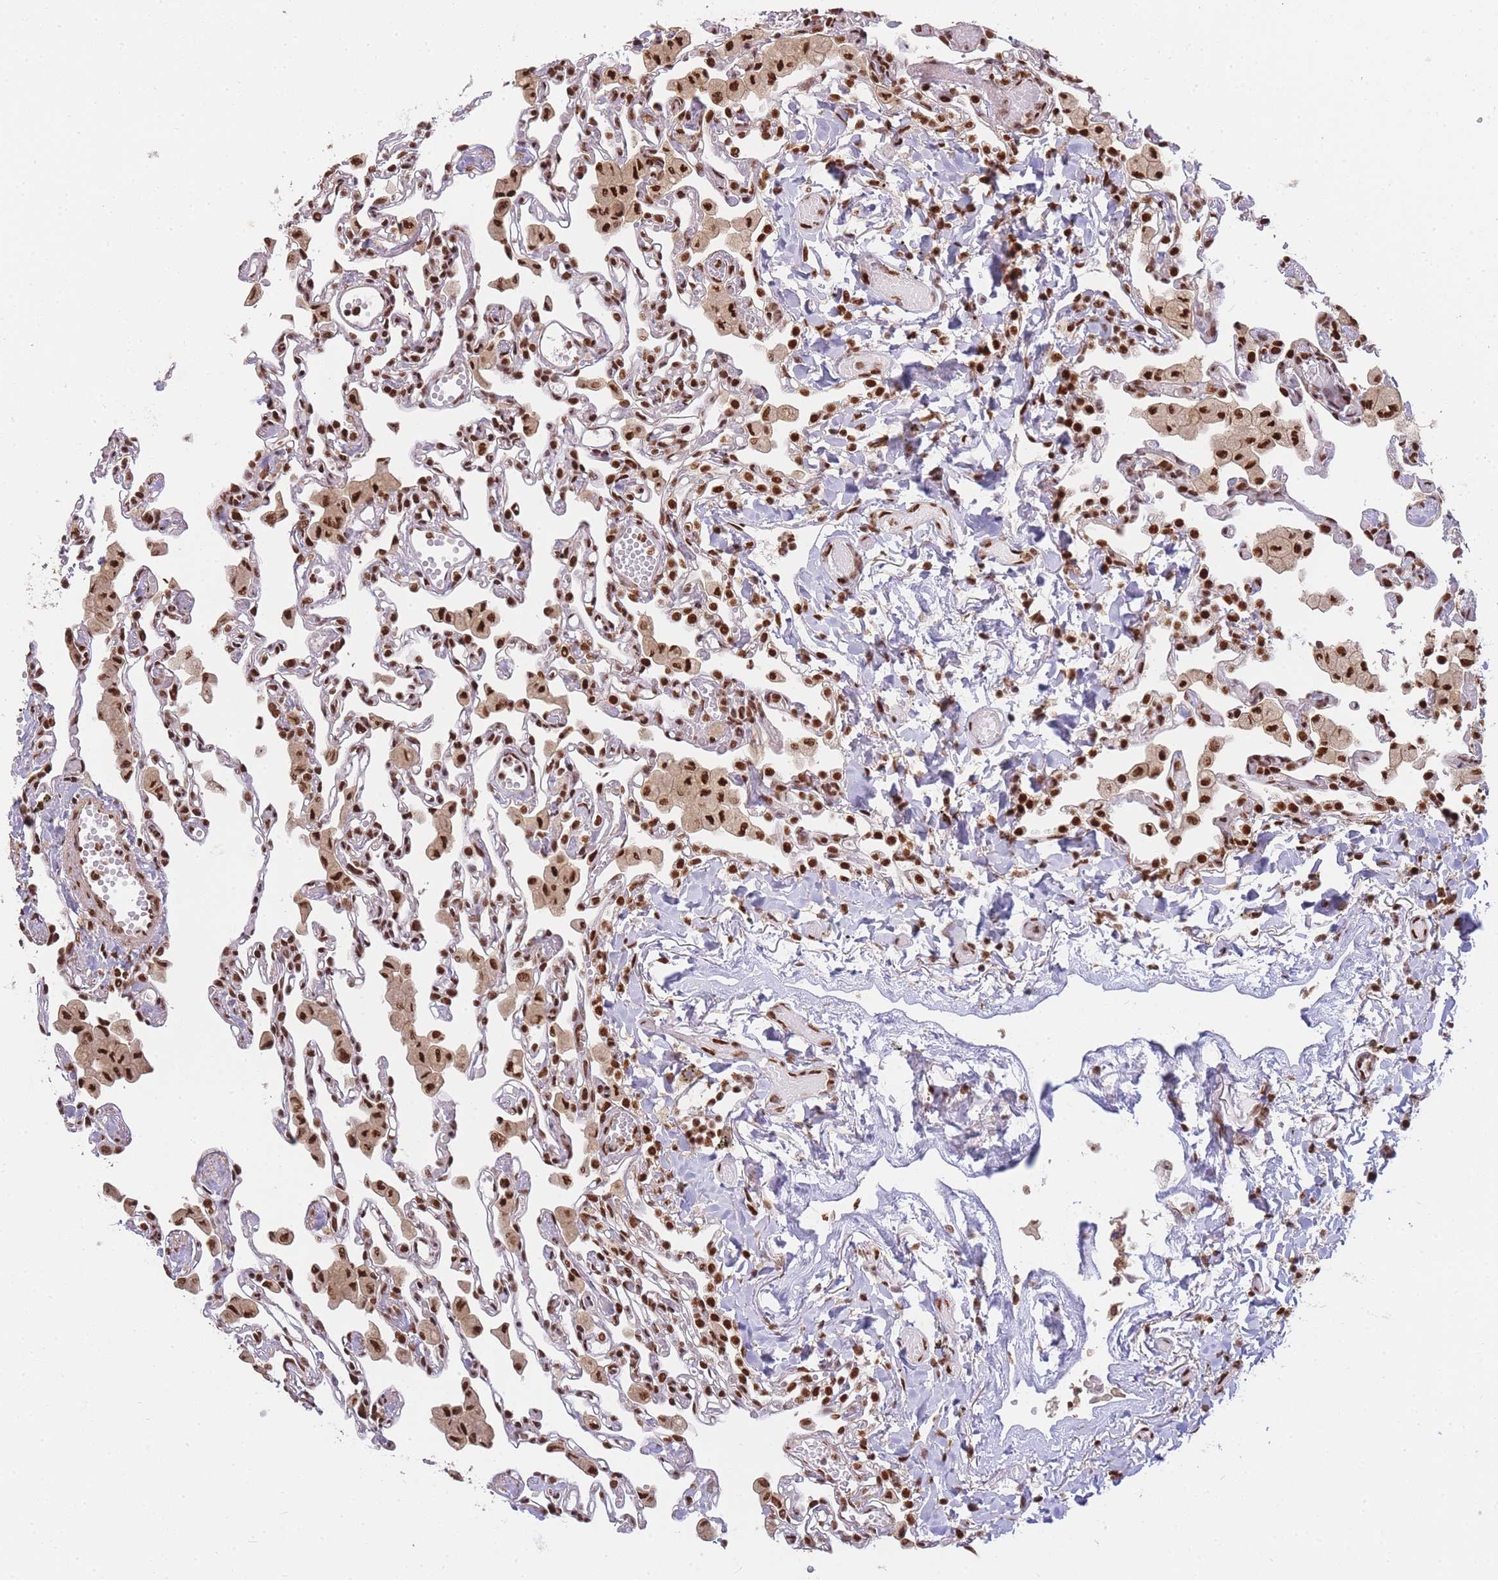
{"staining": {"intensity": "strong", "quantity": ">75%", "location": "nuclear"}, "tissue": "lung", "cell_type": "Alveolar cells", "image_type": "normal", "snomed": [{"axis": "morphology", "description": "Normal tissue, NOS"}, {"axis": "topography", "description": "Bronchus"}, {"axis": "topography", "description": "Lung"}], "caption": "Lung stained with DAB (3,3'-diaminobenzidine) immunohistochemistry shows high levels of strong nuclear staining in about >75% of alveolar cells. (DAB = brown stain, brightfield microscopy at high magnification).", "gene": "PRKDC", "patient": {"sex": "female", "age": 49}}